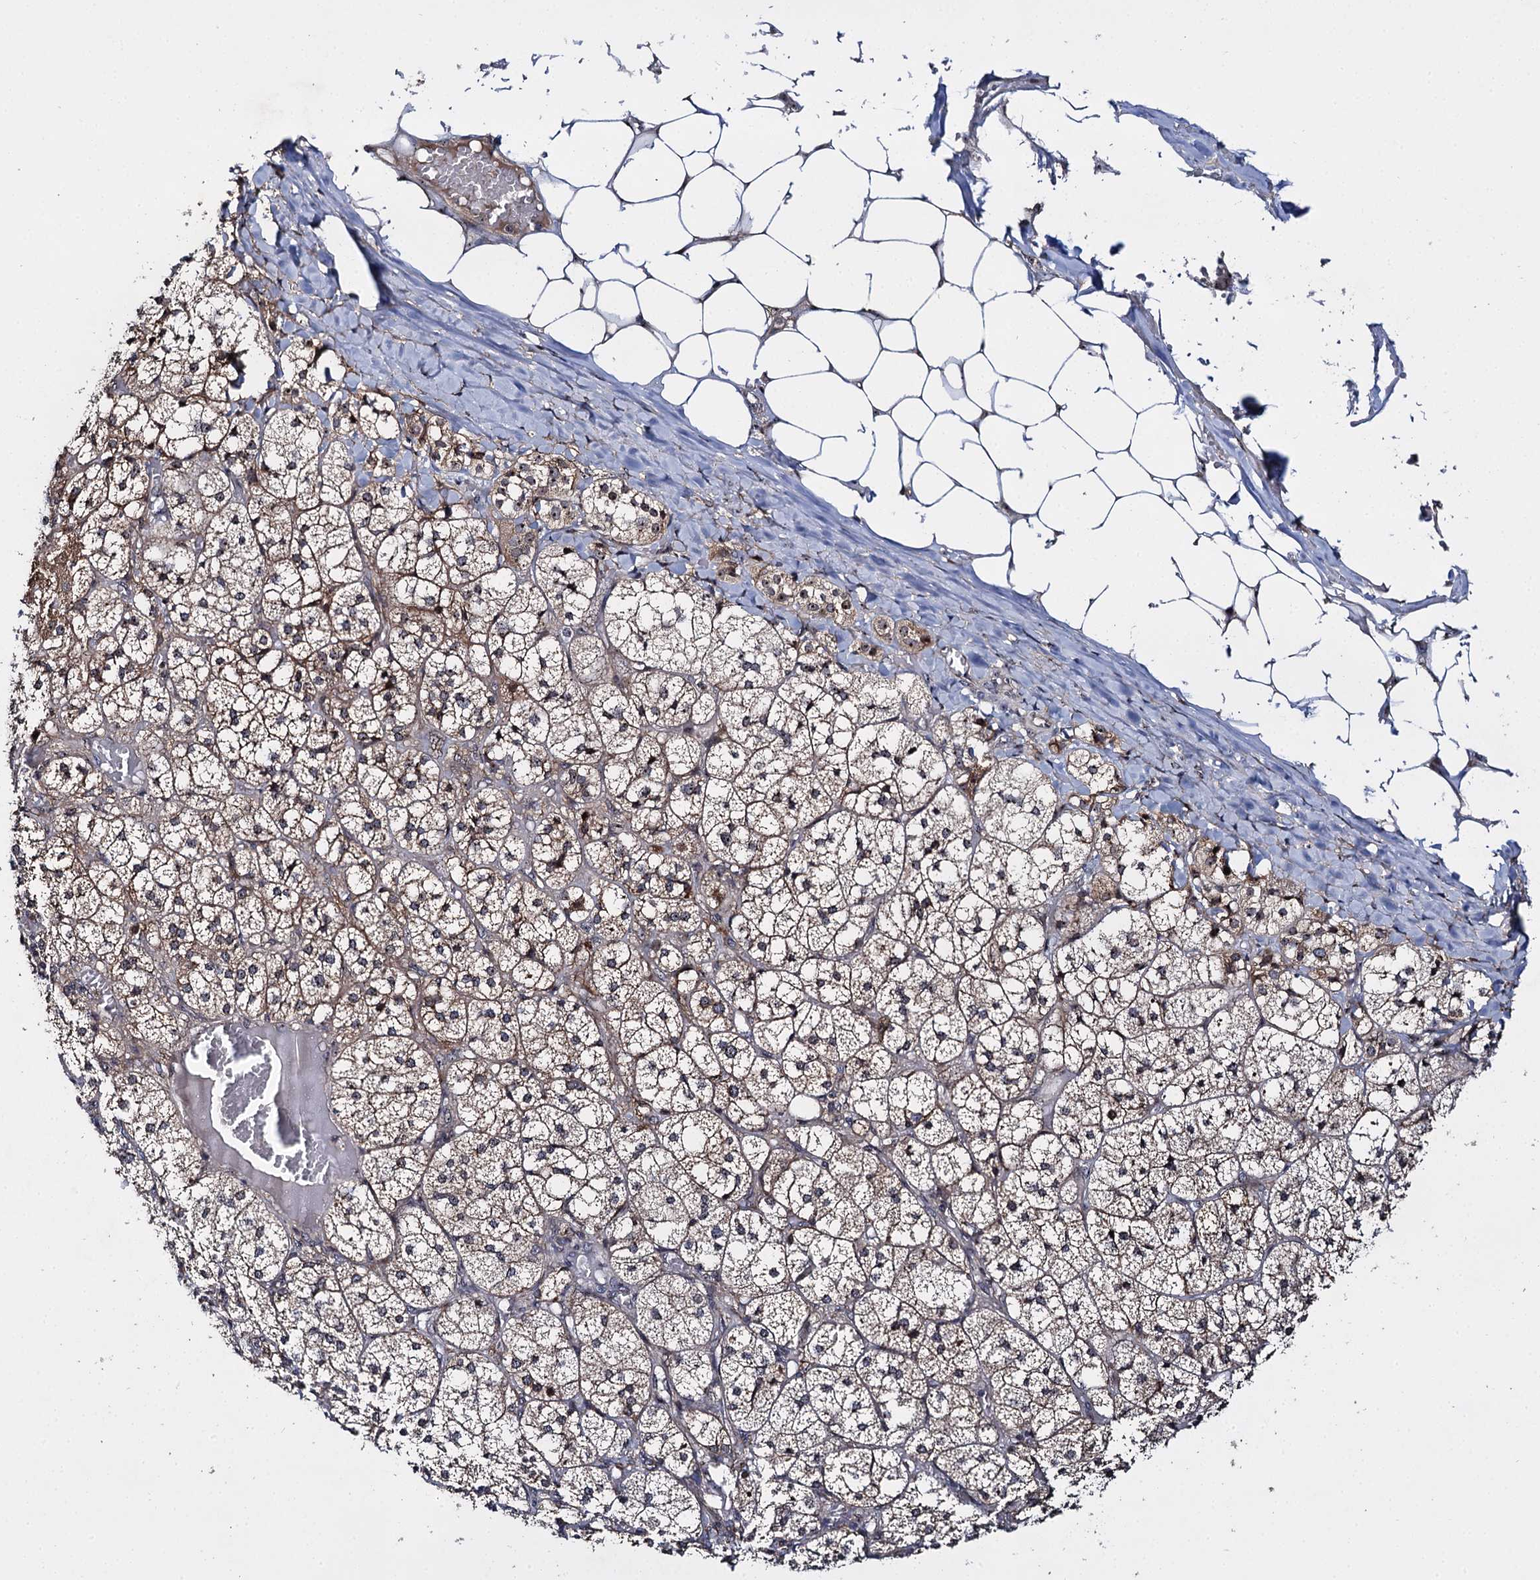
{"staining": {"intensity": "moderate", "quantity": "25%-75%", "location": "cytoplasmic/membranous,nuclear"}, "tissue": "adrenal gland", "cell_type": "Glandular cells", "image_type": "normal", "snomed": [{"axis": "morphology", "description": "Normal tissue, NOS"}, {"axis": "topography", "description": "Adrenal gland"}], "caption": "Immunohistochemical staining of normal human adrenal gland reveals medium levels of moderate cytoplasmic/membranous,nuclear expression in approximately 25%-75% of glandular cells. The protein of interest is stained brown, and the nuclei are stained in blue (DAB IHC with brightfield microscopy, high magnification).", "gene": "SUPT20H", "patient": {"sex": "female", "age": 61}}